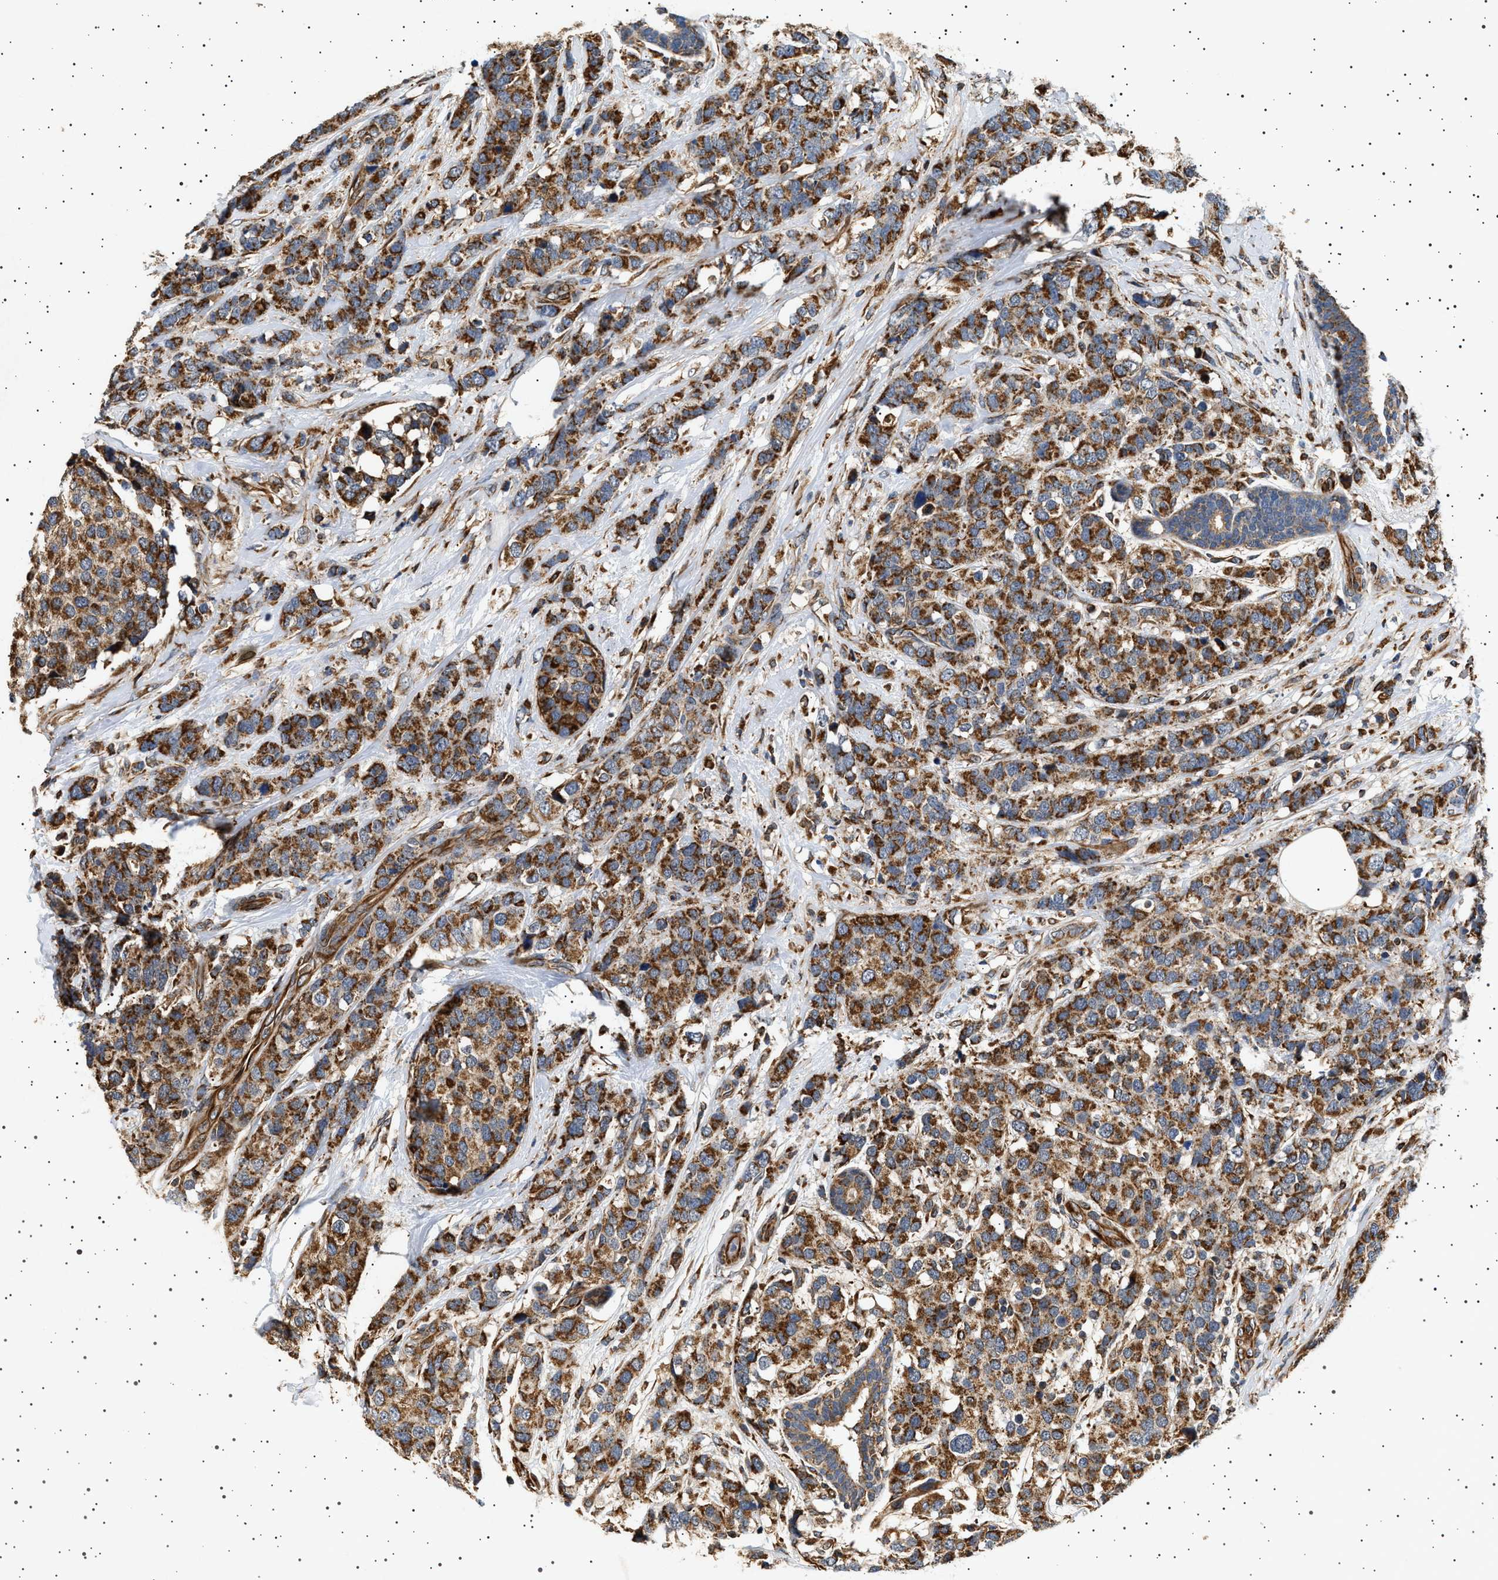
{"staining": {"intensity": "moderate", "quantity": ">75%", "location": "cytoplasmic/membranous"}, "tissue": "breast cancer", "cell_type": "Tumor cells", "image_type": "cancer", "snomed": [{"axis": "morphology", "description": "Lobular carcinoma"}, {"axis": "topography", "description": "Breast"}], "caption": "Breast lobular carcinoma was stained to show a protein in brown. There is medium levels of moderate cytoplasmic/membranous staining in approximately >75% of tumor cells. Using DAB (3,3'-diaminobenzidine) (brown) and hematoxylin (blue) stains, captured at high magnification using brightfield microscopy.", "gene": "TRUB2", "patient": {"sex": "female", "age": 59}}